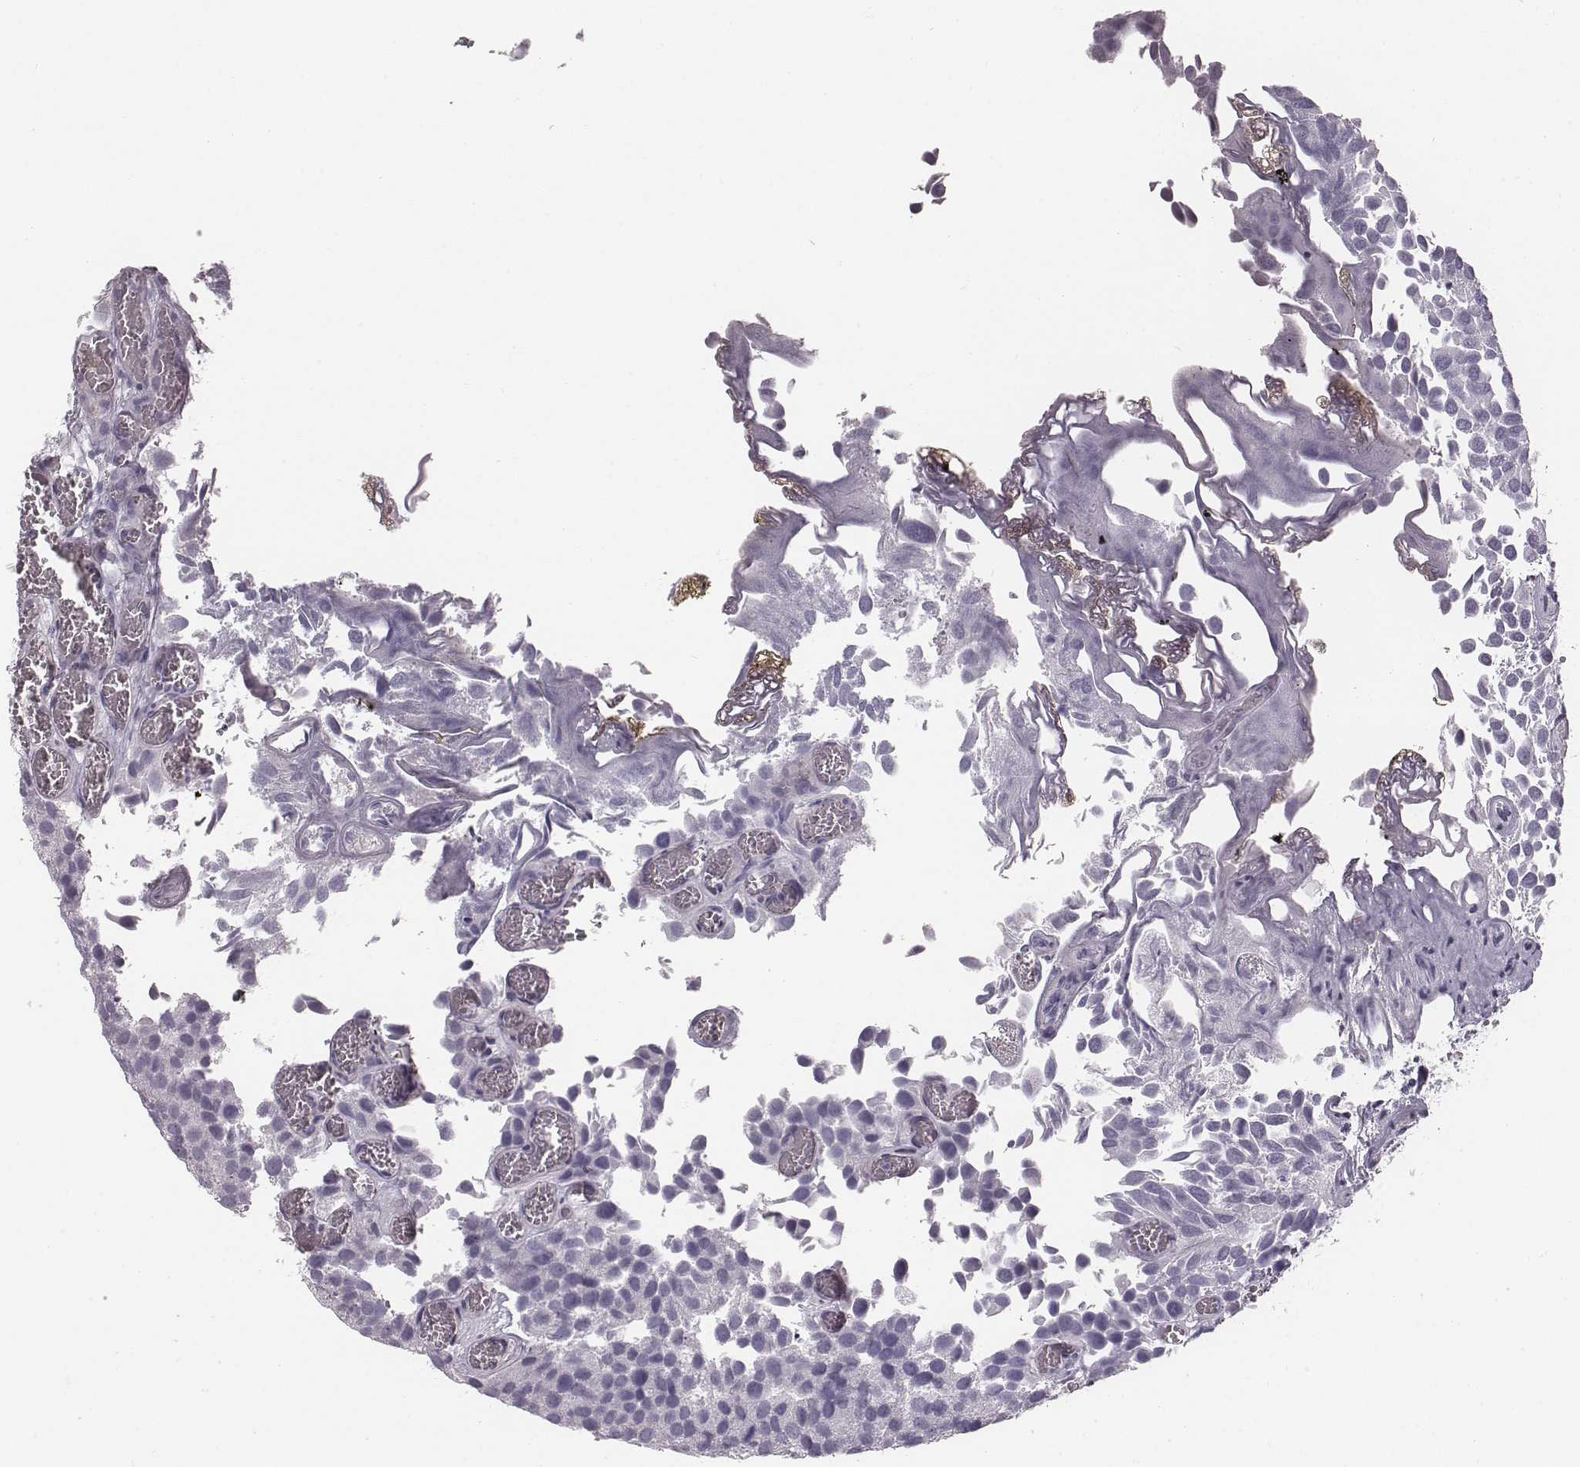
{"staining": {"intensity": "negative", "quantity": "none", "location": "none"}, "tissue": "urothelial cancer", "cell_type": "Tumor cells", "image_type": "cancer", "snomed": [{"axis": "morphology", "description": "Urothelial carcinoma, Low grade"}, {"axis": "topography", "description": "Urinary bladder"}], "caption": "Immunohistochemistry (IHC) photomicrograph of neoplastic tissue: human urothelial cancer stained with DAB (3,3'-diaminobenzidine) reveals no significant protein expression in tumor cells. (Immunohistochemistry, brightfield microscopy, high magnification).", "gene": "CRISP1", "patient": {"sex": "female", "age": 69}}